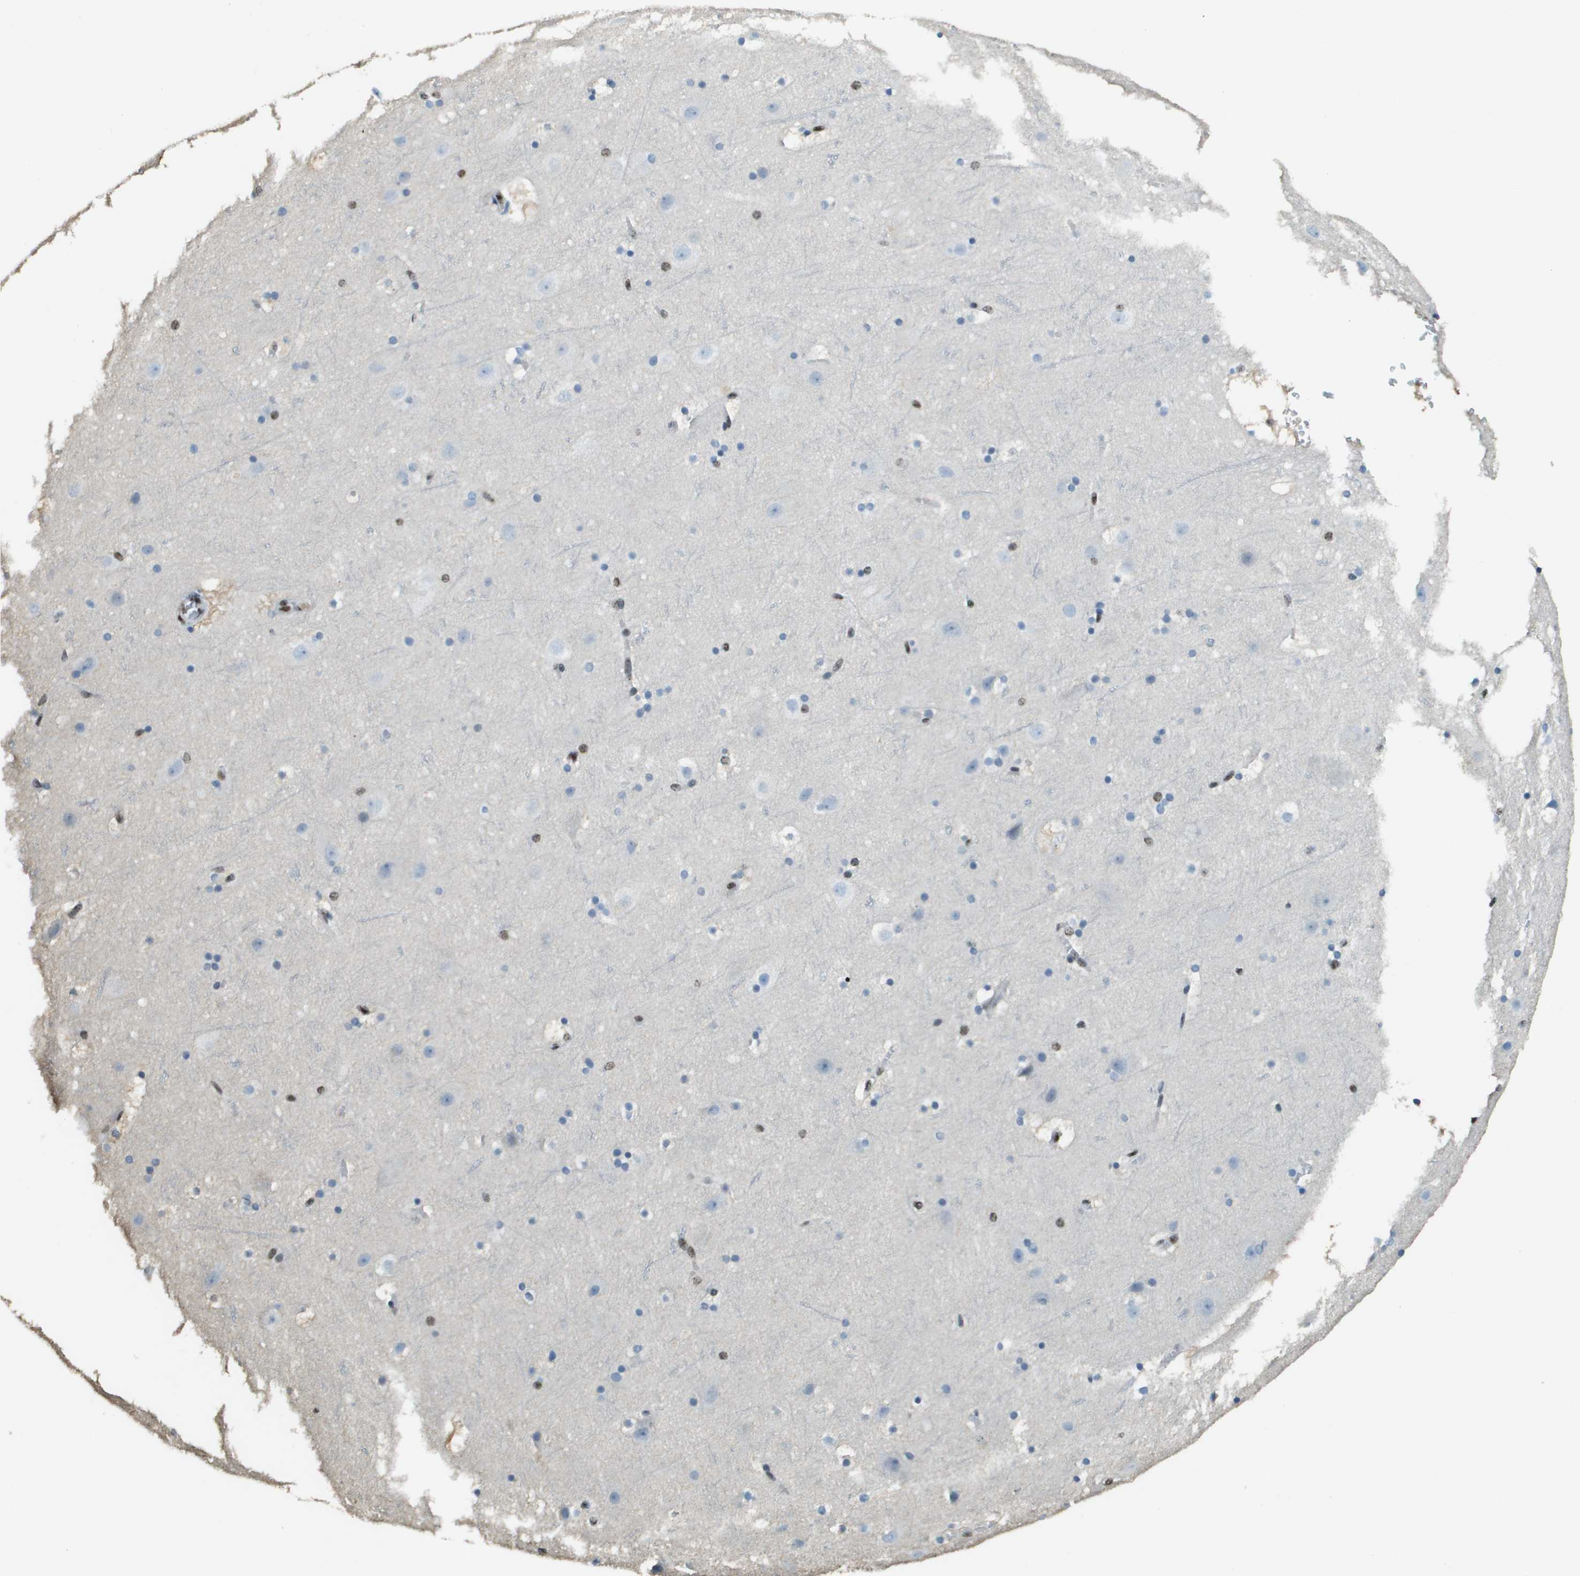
{"staining": {"intensity": "negative", "quantity": "none", "location": "none"}, "tissue": "cerebral cortex", "cell_type": "Endothelial cells", "image_type": "normal", "snomed": [{"axis": "morphology", "description": "Normal tissue, NOS"}, {"axis": "topography", "description": "Cerebral cortex"}], "caption": "Micrograph shows no significant protein staining in endothelial cells of normal cerebral cortex.", "gene": "SP100", "patient": {"sex": "male", "age": 45}}